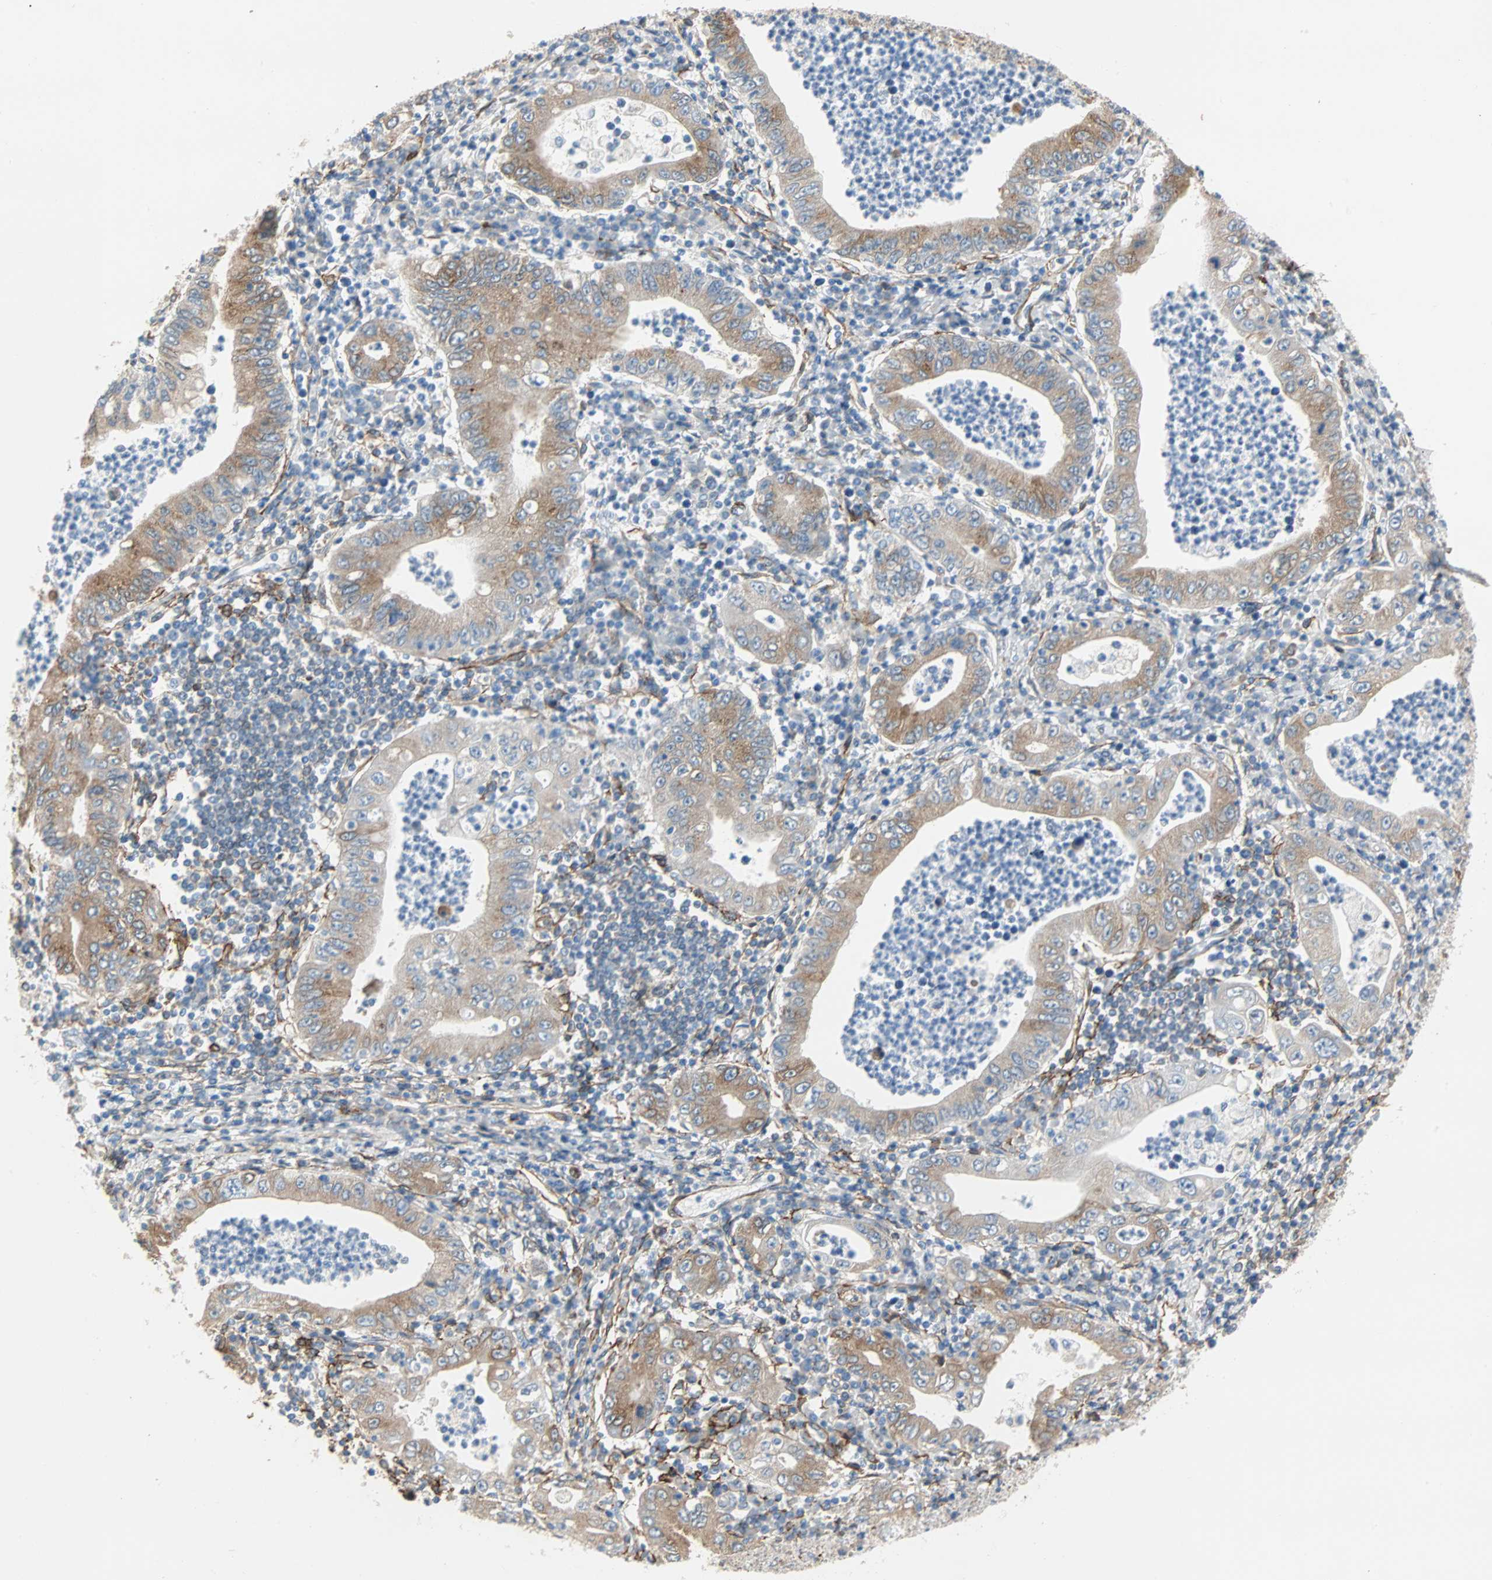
{"staining": {"intensity": "moderate", "quantity": ">75%", "location": "cytoplasmic/membranous"}, "tissue": "stomach cancer", "cell_type": "Tumor cells", "image_type": "cancer", "snomed": [{"axis": "morphology", "description": "Normal tissue, NOS"}, {"axis": "morphology", "description": "Adenocarcinoma, NOS"}, {"axis": "topography", "description": "Esophagus"}, {"axis": "topography", "description": "Stomach, upper"}, {"axis": "topography", "description": "Peripheral nerve tissue"}], "caption": "Approximately >75% of tumor cells in human stomach adenocarcinoma show moderate cytoplasmic/membranous protein positivity as visualized by brown immunohistochemical staining.", "gene": "EPB41L2", "patient": {"sex": "male", "age": 62}}